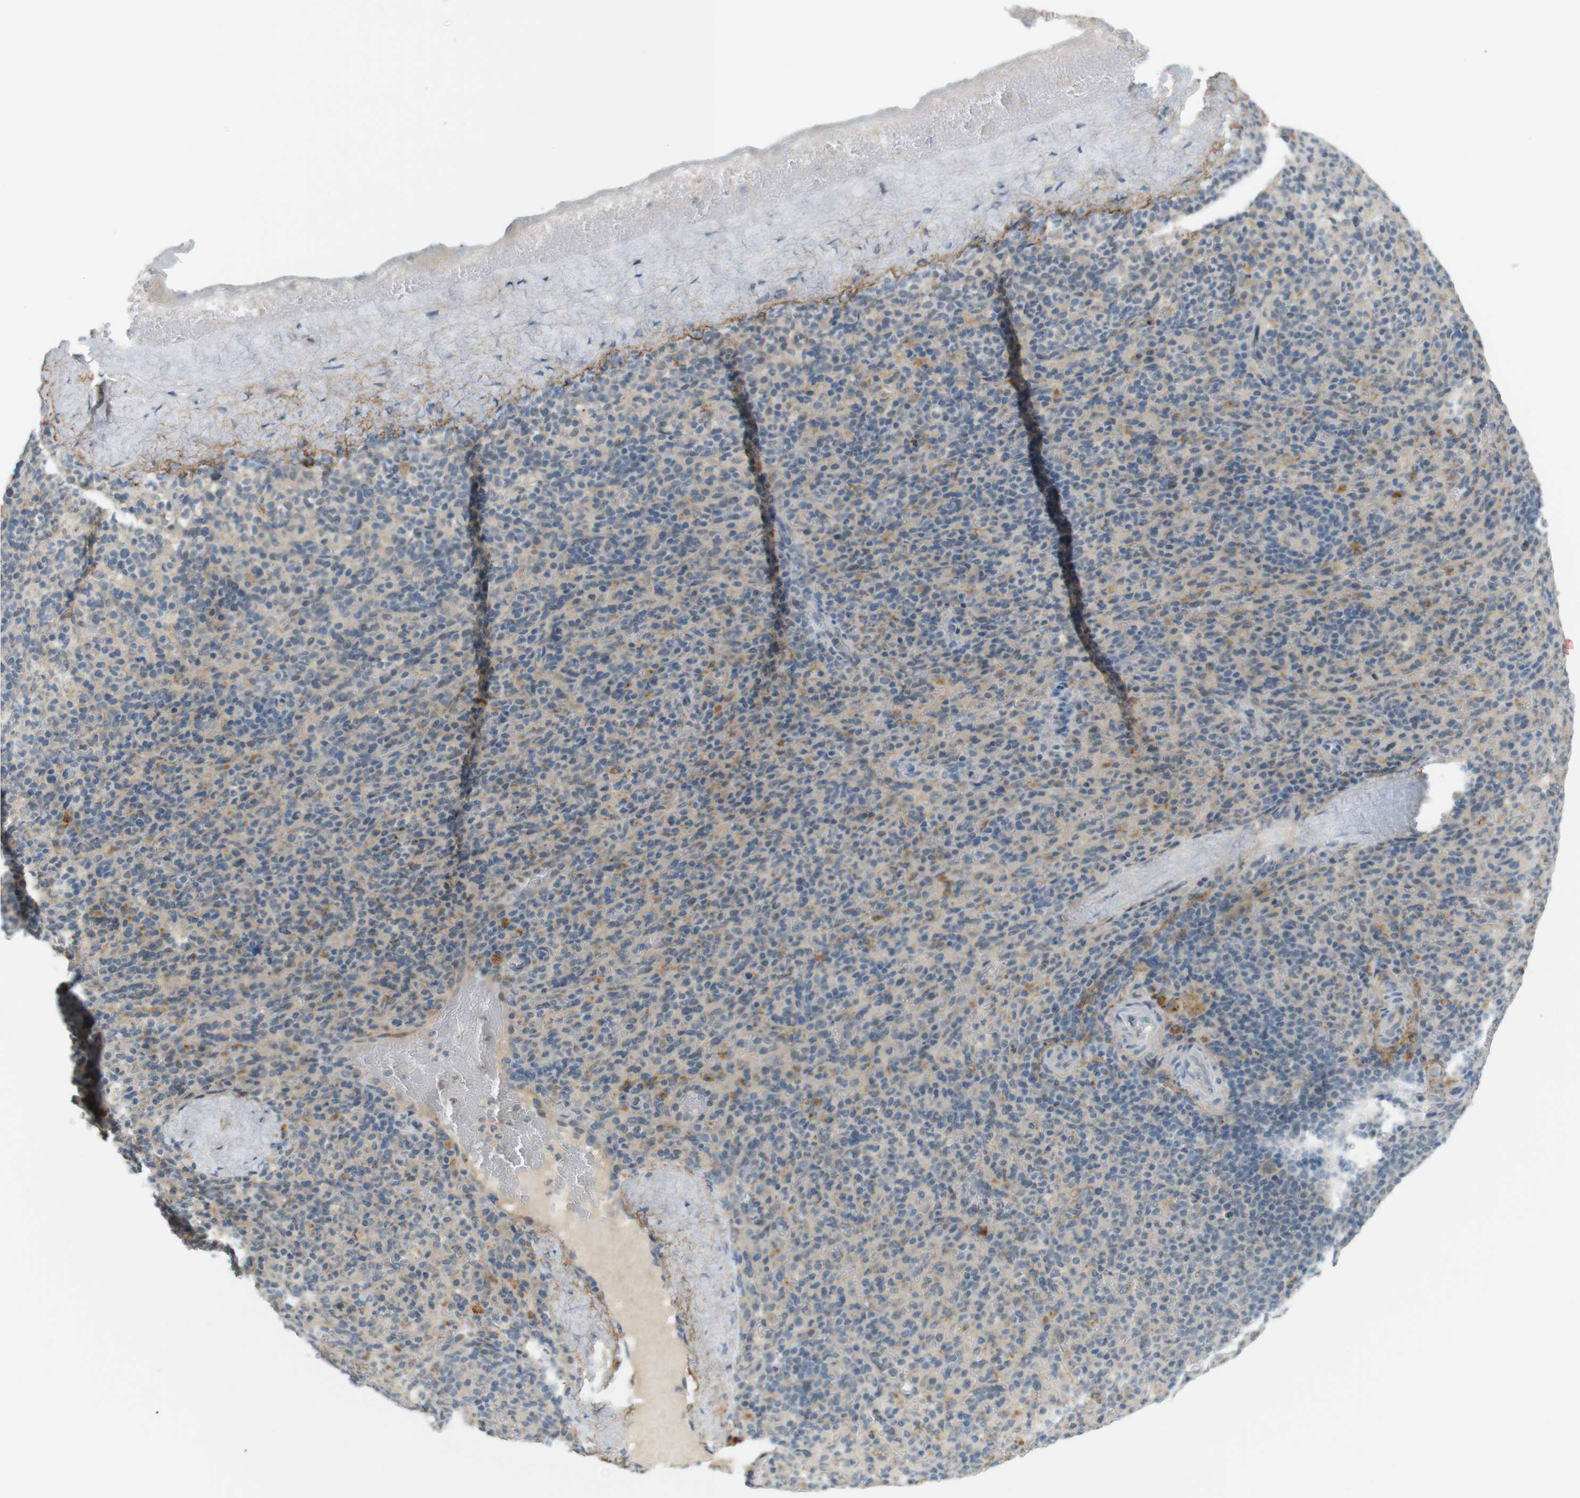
{"staining": {"intensity": "moderate", "quantity": "25%-75%", "location": "cytoplasmic/membranous"}, "tissue": "spleen", "cell_type": "Cells in red pulp", "image_type": "normal", "snomed": [{"axis": "morphology", "description": "Normal tissue, NOS"}, {"axis": "topography", "description": "Spleen"}], "caption": "Immunohistochemistry image of normal human spleen stained for a protein (brown), which reveals medium levels of moderate cytoplasmic/membranous positivity in about 25%-75% of cells in red pulp.", "gene": "UGT8", "patient": {"sex": "male", "age": 36}}